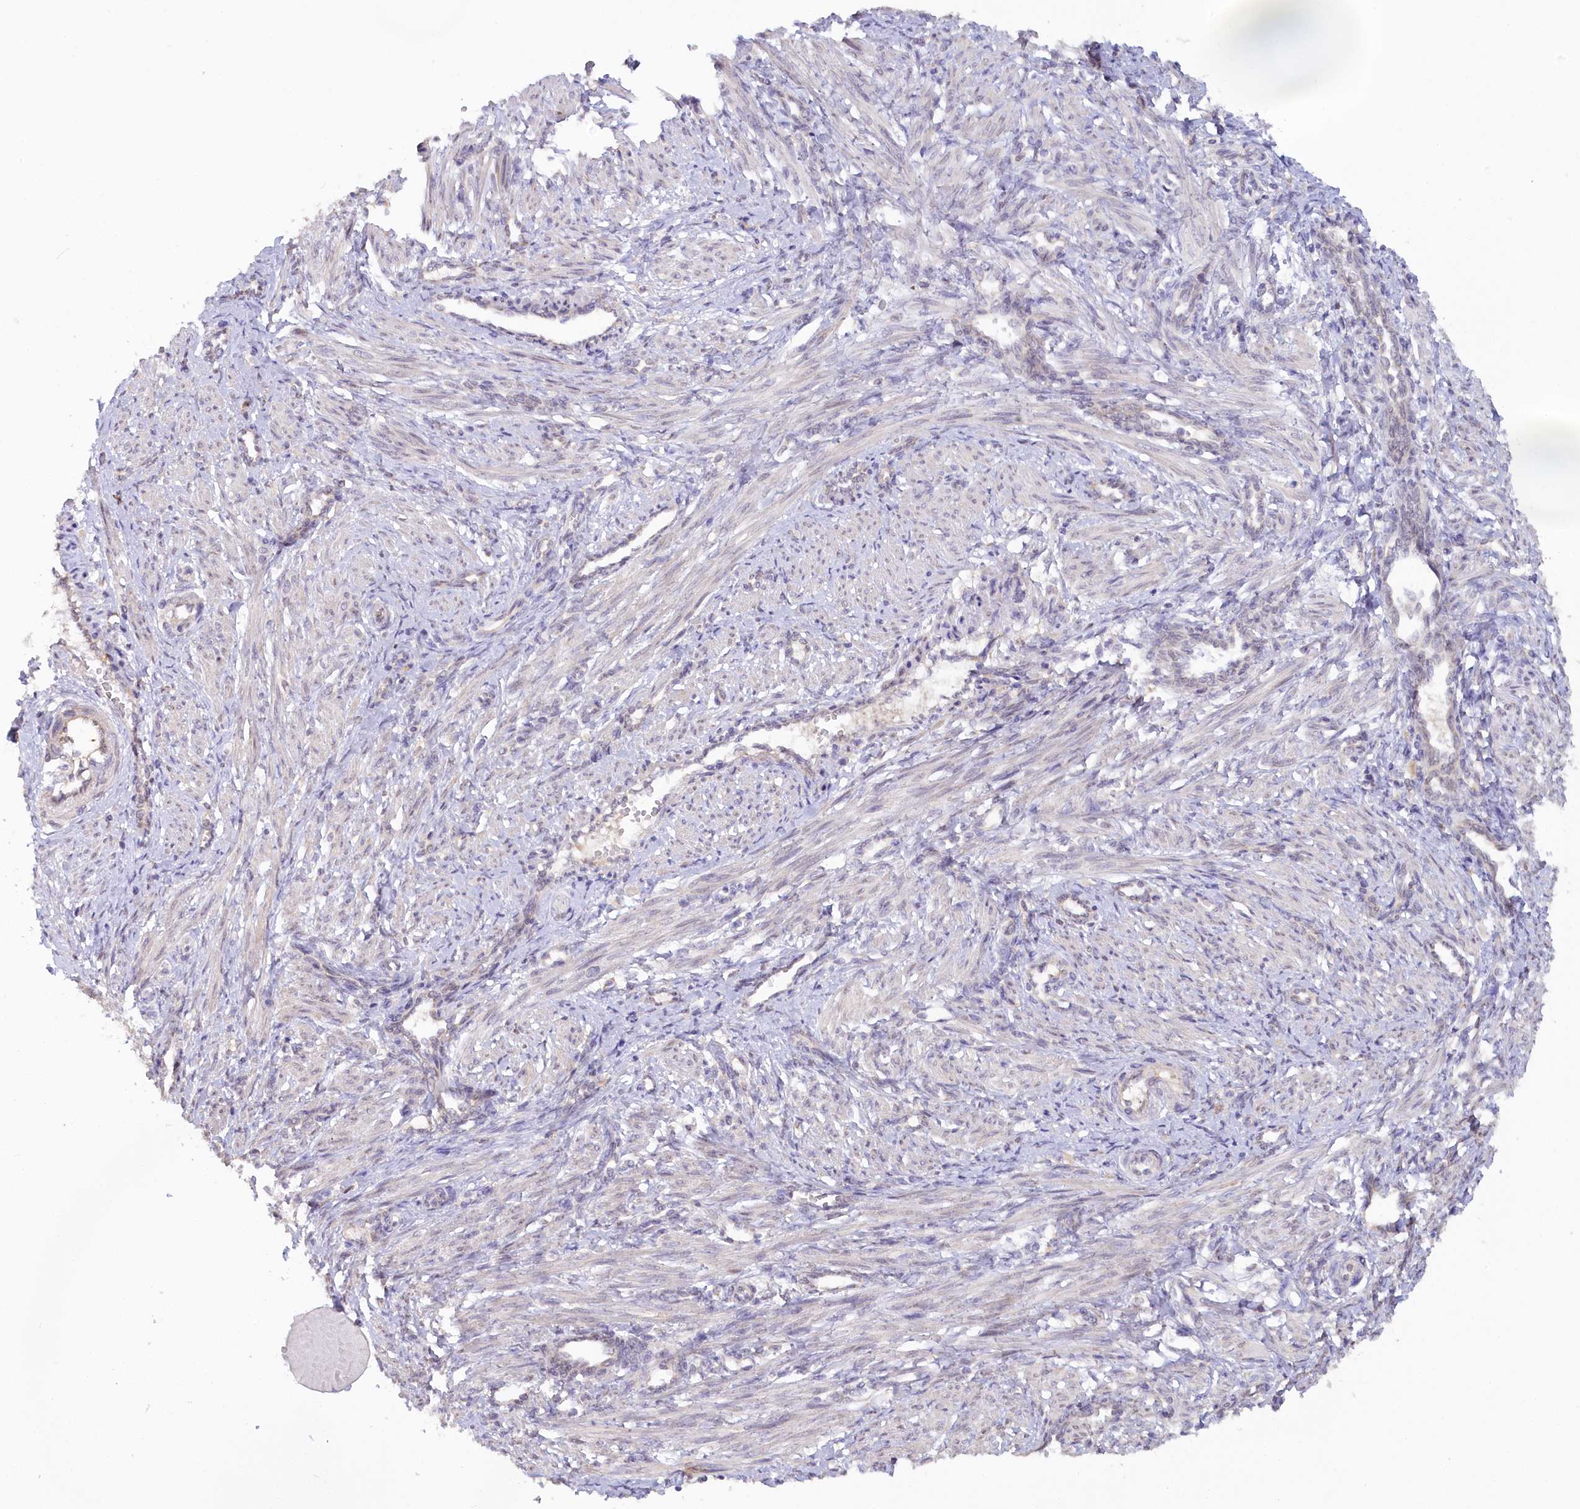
{"staining": {"intensity": "moderate", "quantity": "<25%", "location": "cytoplasmic/membranous"}, "tissue": "smooth muscle", "cell_type": "Smooth muscle cells", "image_type": "normal", "snomed": [{"axis": "morphology", "description": "Normal tissue, NOS"}, {"axis": "topography", "description": "Endometrium"}], "caption": "Immunohistochemistry staining of unremarkable smooth muscle, which displays low levels of moderate cytoplasmic/membranous expression in about <25% of smooth muscle cells indicating moderate cytoplasmic/membranous protein expression. The staining was performed using DAB (3,3'-diaminobenzidine) (brown) for protein detection and nuclei were counterstained in hematoxylin (blue).", "gene": "PAIP2", "patient": {"sex": "female", "age": 33}}